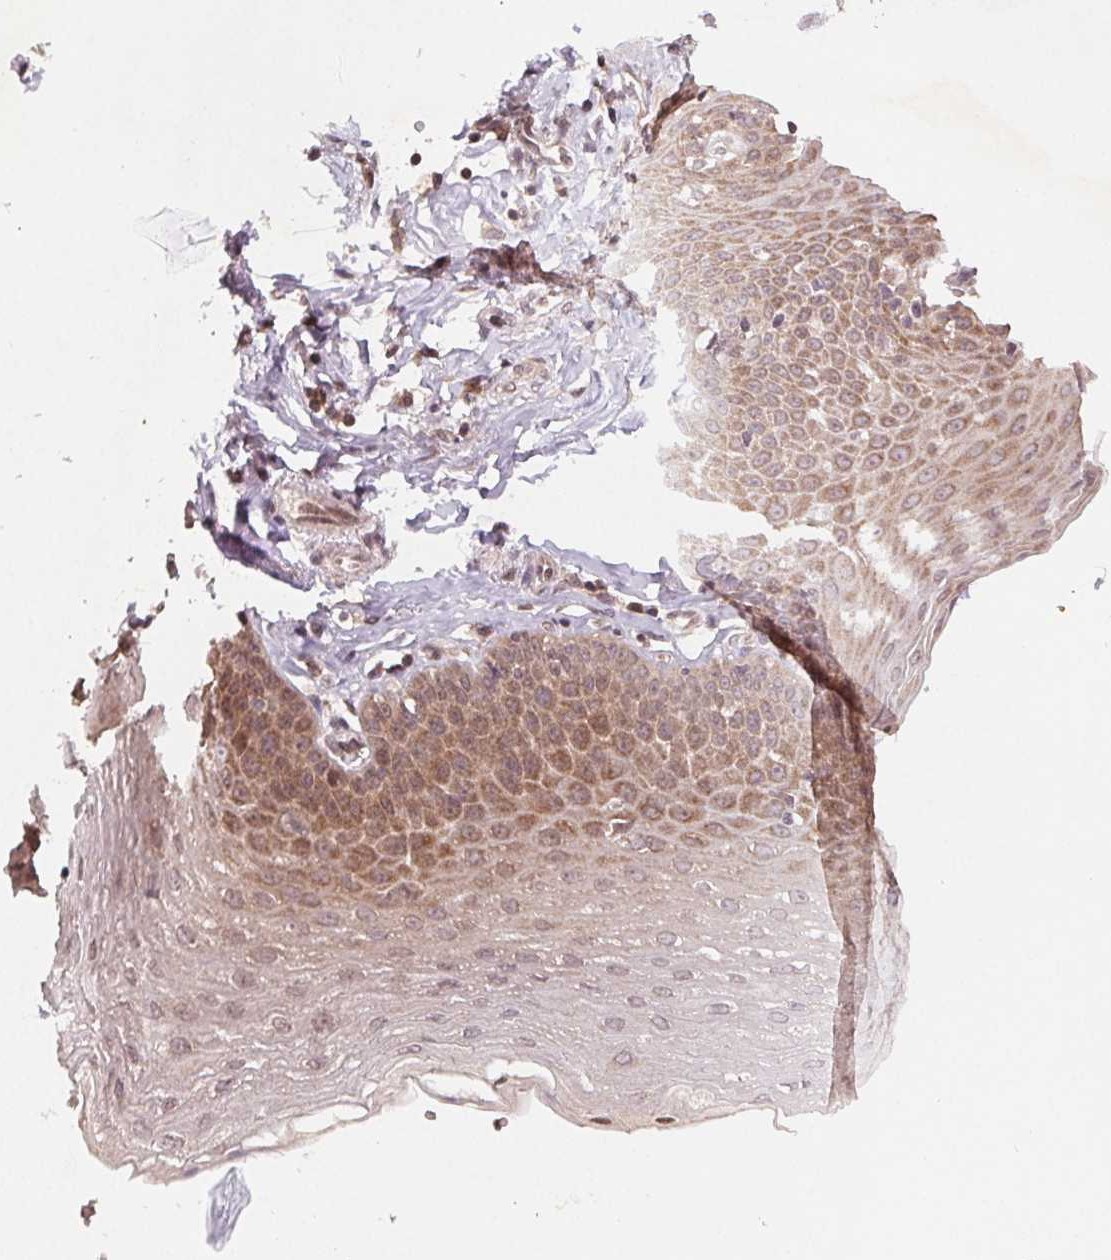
{"staining": {"intensity": "moderate", "quantity": "<25%", "location": "cytoplasmic/membranous"}, "tissue": "esophagus", "cell_type": "Squamous epithelial cells", "image_type": "normal", "snomed": [{"axis": "morphology", "description": "Normal tissue, NOS"}, {"axis": "topography", "description": "Esophagus"}], "caption": "Unremarkable esophagus was stained to show a protein in brown. There is low levels of moderate cytoplasmic/membranous staining in about <25% of squamous epithelial cells.", "gene": "HMGN3", "patient": {"sex": "female", "age": 81}}